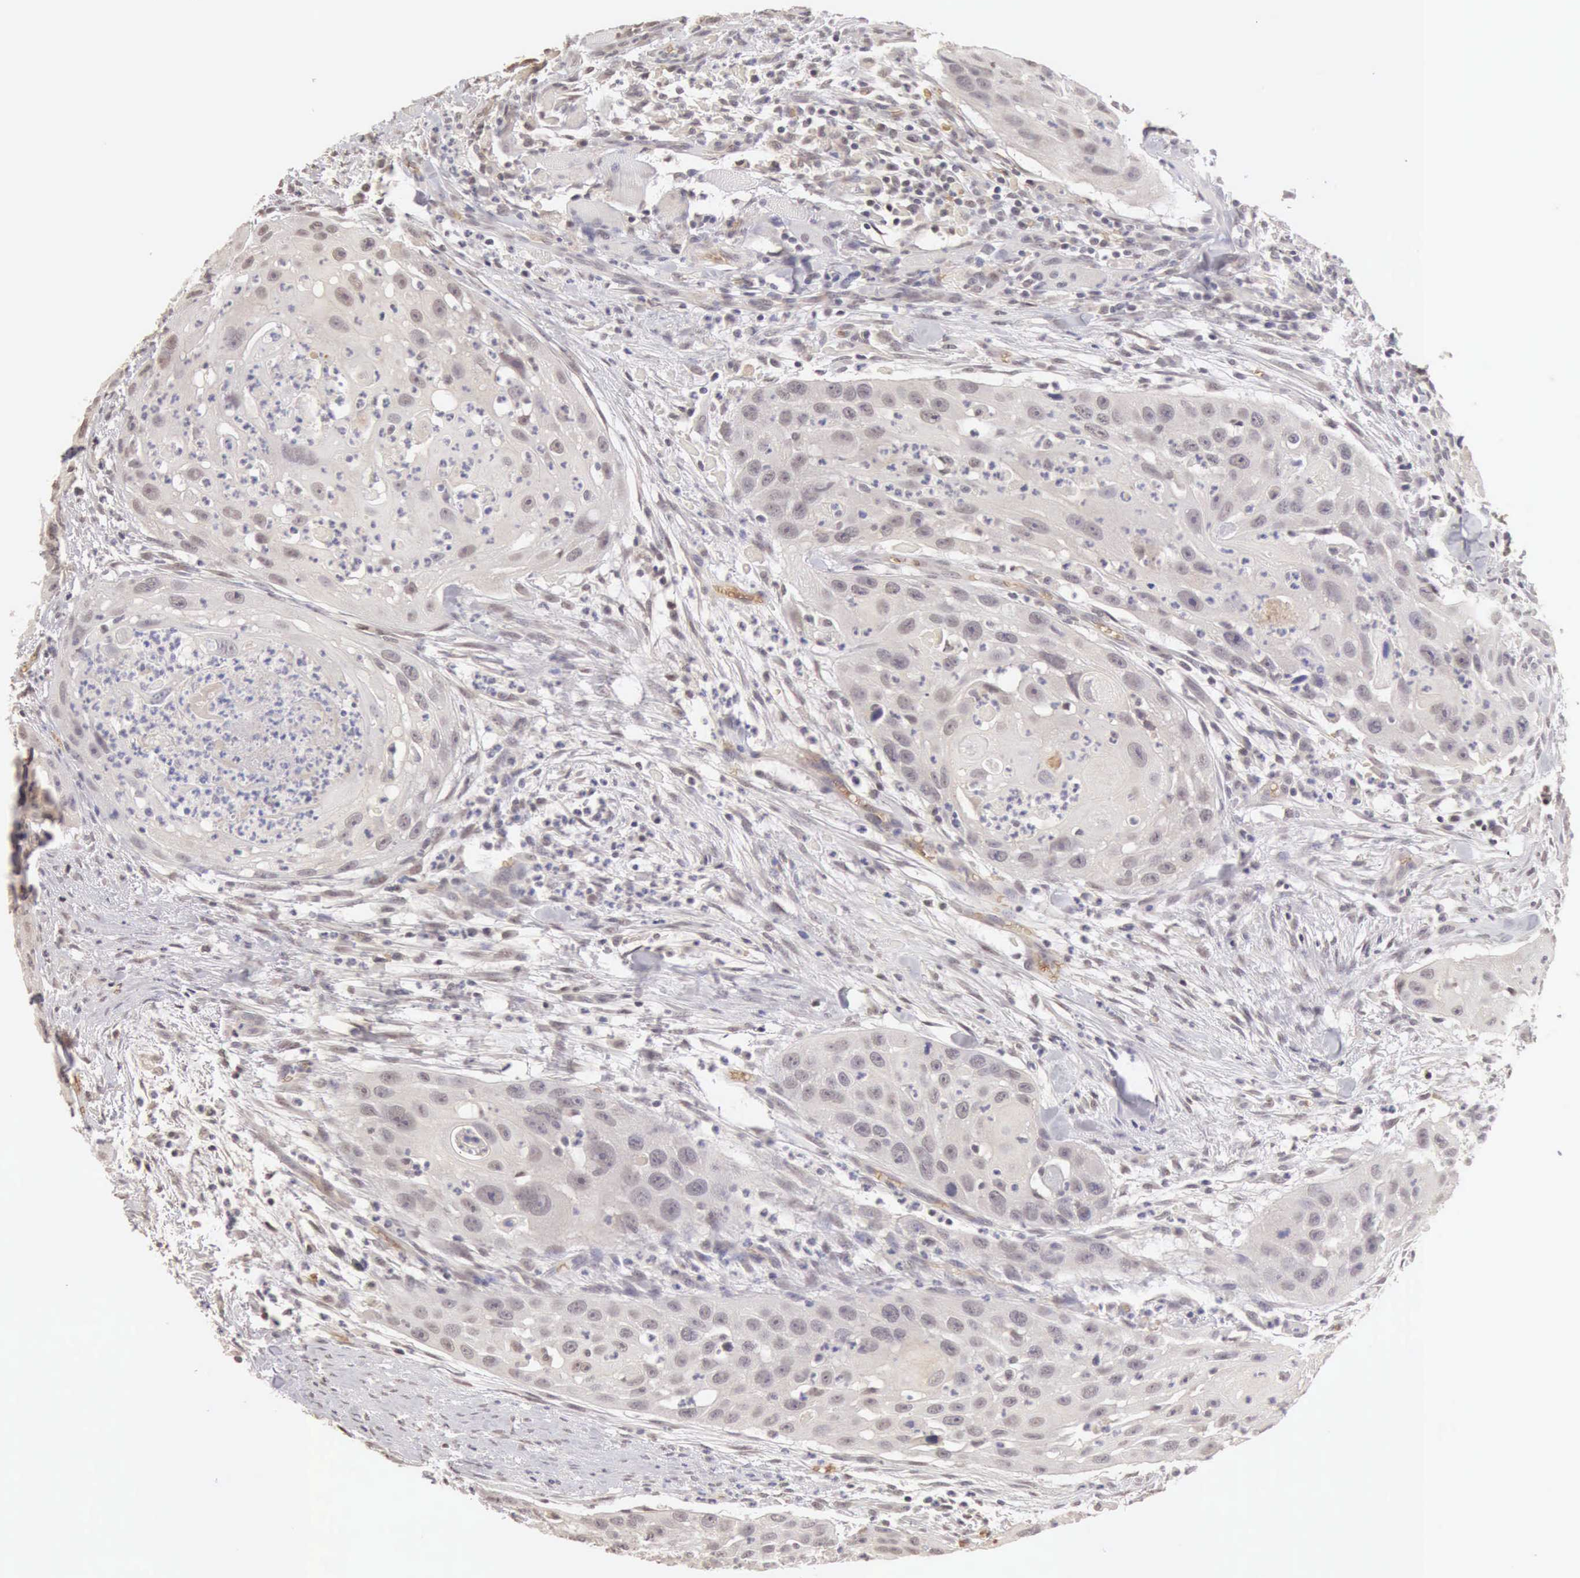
{"staining": {"intensity": "weak", "quantity": "<25%", "location": "nuclear"}, "tissue": "head and neck cancer", "cell_type": "Tumor cells", "image_type": "cancer", "snomed": [{"axis": "morphology", "description": "Squamous cell carcinoma, NOS"}, {"axis": "topography", "description": "Head-Neck"}], "caption": "Squamous cell carcinoma (head and neck) was stained to show a protein in brown. There is no significant expression in tumor cells.", "gene": "CFI", "patient": {"sex": "male", "age": 64}}